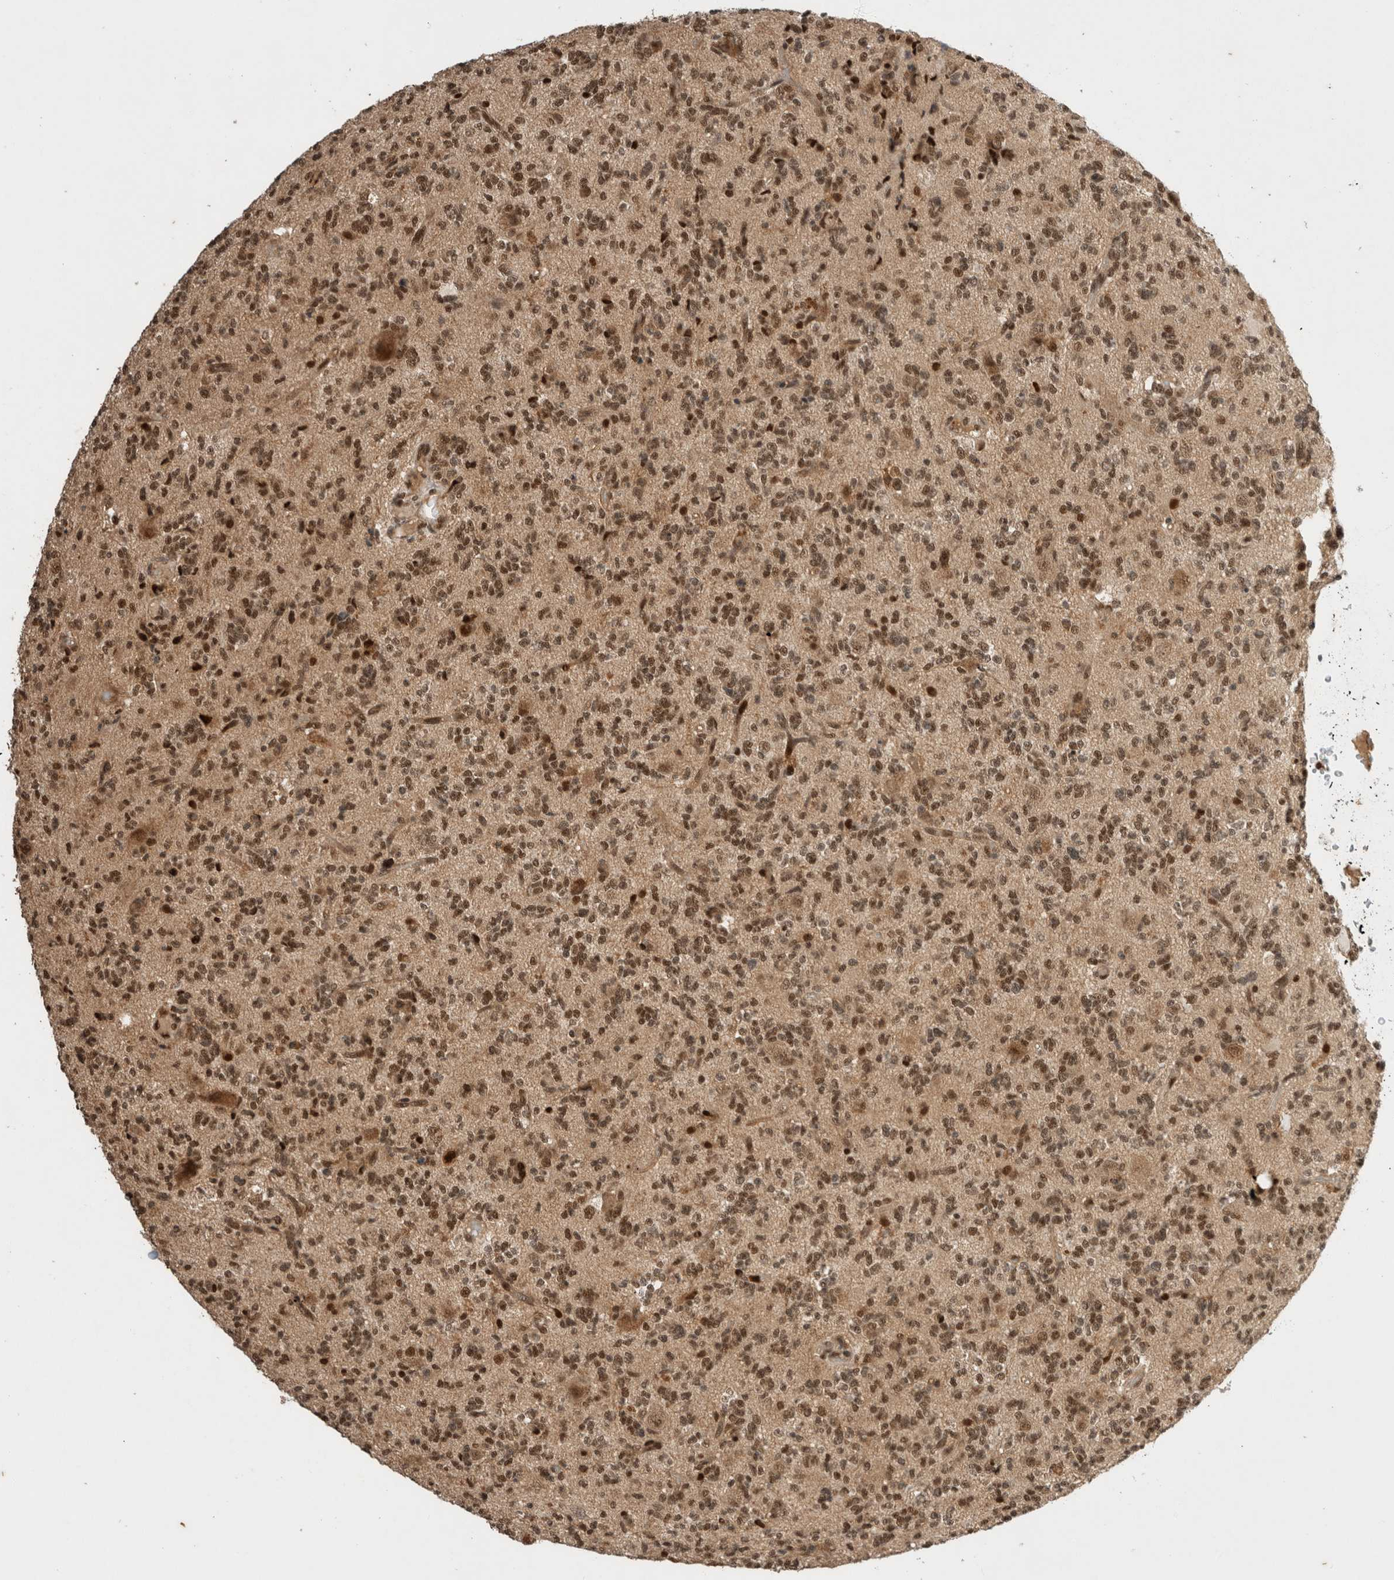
{"staining": {"intensity": "moderate", "quantity": ">75%", "location": "nuclear"}, "tissue": "glioma", "cell_type": "Tumor cells", "image_type": "cancer", "snomed": [{"axis": "morphology", "description": "Glioma, malignant, High grade"}, {"axis": "topography", "description": "Brain"}], "caption": "About >75% of tumor cells in human malignant glioma (high-grade) exhibit moderate nuclear protein positivity as visualized by brown immunohistochemical staining.", "gene": "SNRNP40", "patient": {"sex": "female", "age": 62}}